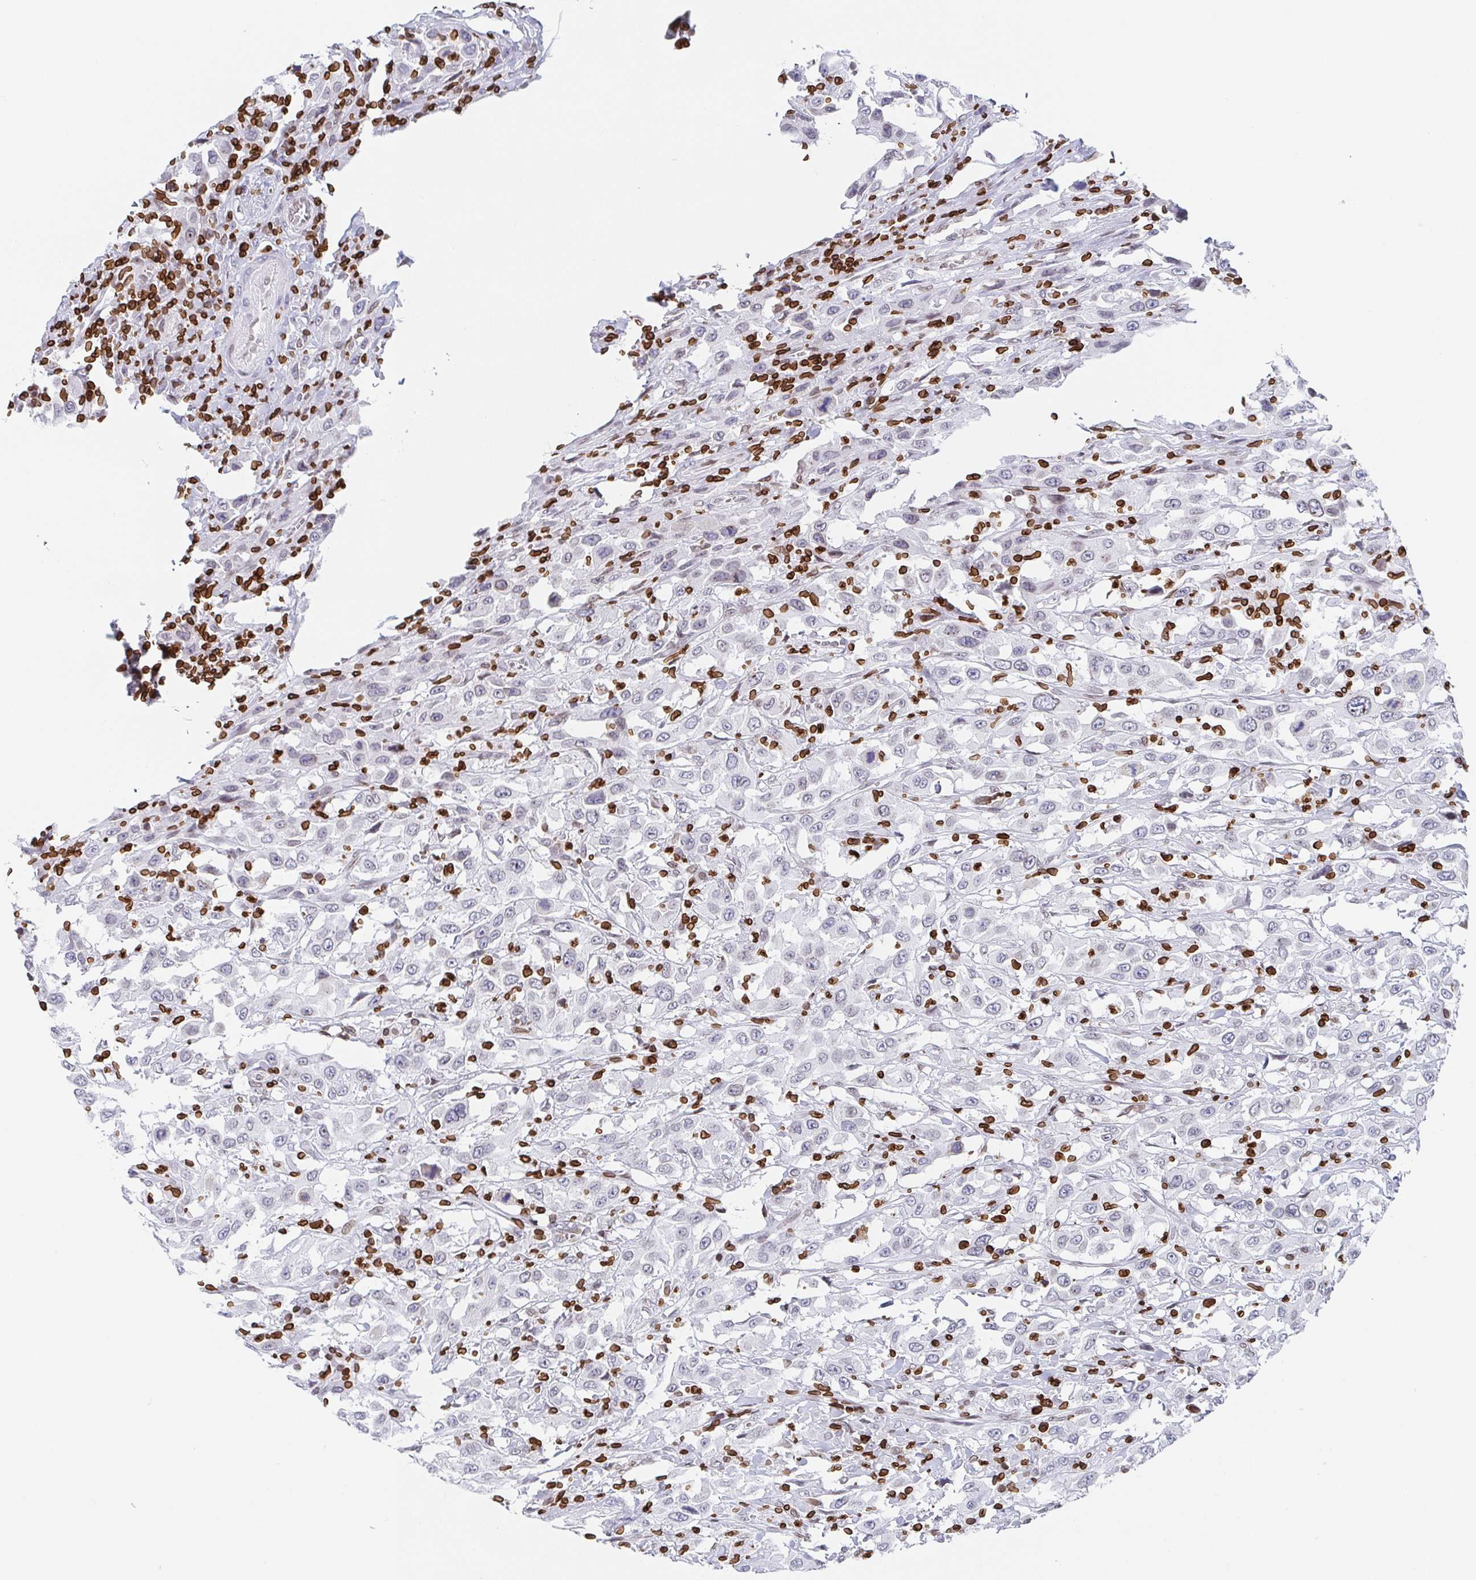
{"staining": {"intensity": "negative", "quantity": "none", "location": "none"}, "tissue": "urothelial cancer", "cell_type": "Tumor cells", "image_type": "cancer", "snomed": [{"axis": "morphology", "description": "Urothelial carcinoma, High grade"}, {"axis": "topography", "description": "Urinary bladder"}], "caption": "There is no significant positivity in tumor cells of urothelial carcinoma (high-grade).", "gene": "BTBD7", "patient": {"sex": "male", "age": 61}}